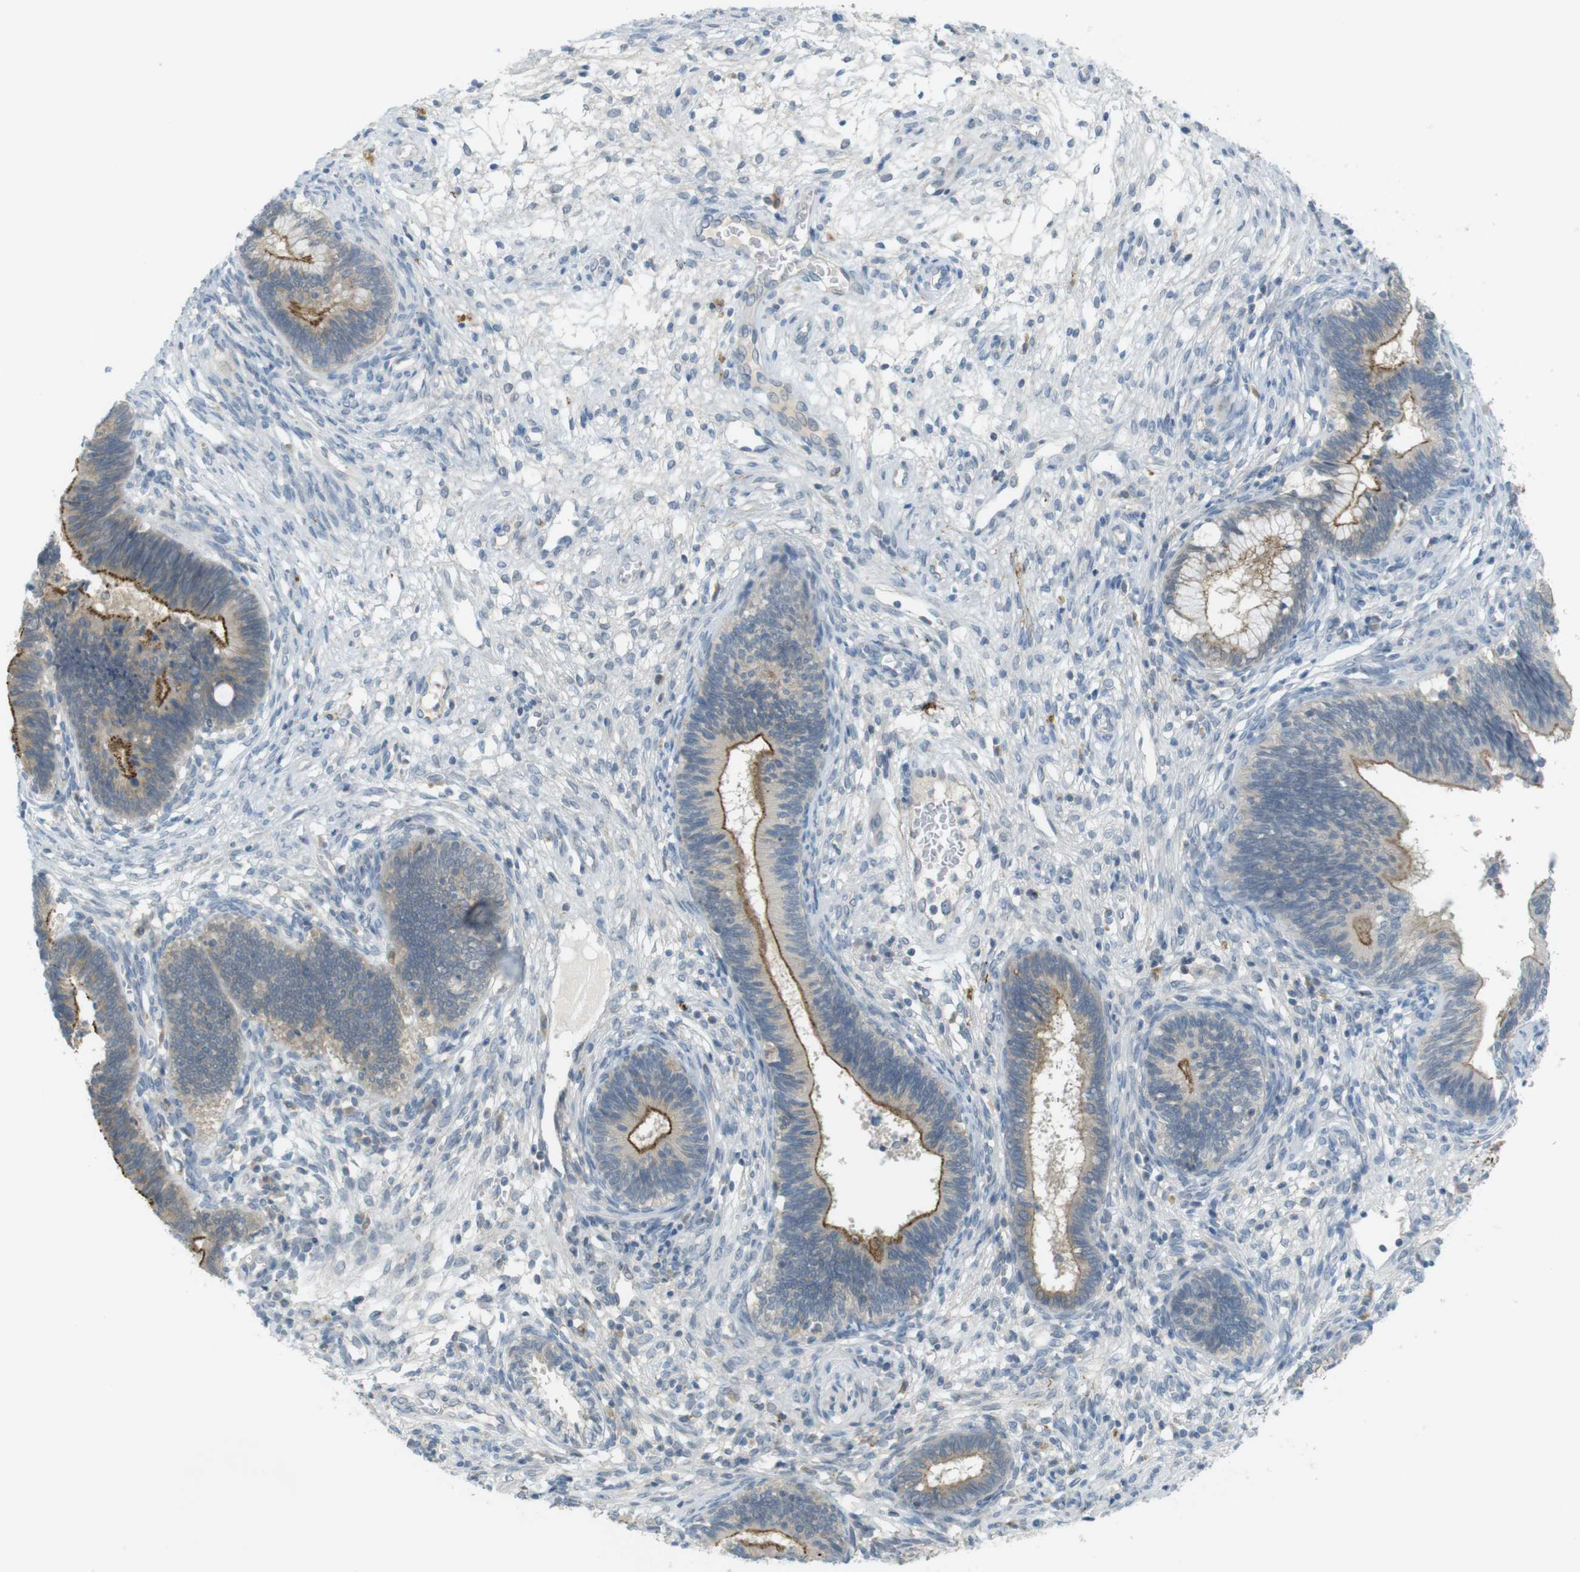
{"staining": {"intensity": "moderate", "quantity": ">75%", "location": "cytoplasmic/membranous"}, "tissue": "cervical cancer", "cell_type": "Tumor cells", "image_type": "cancer", "snomed": [{"axis": "morphology", "description": "Adenocarcinoma, NOS"}, {"axis": "topography", "description": "Cervix"}], "caption": "Human cervical cancer (adenocarcinoma) stained with a protein marker demonstrates moderate staining in tumor cells.", "gene": "UGT8", "patient": {"sex": "female", "age": 44}}